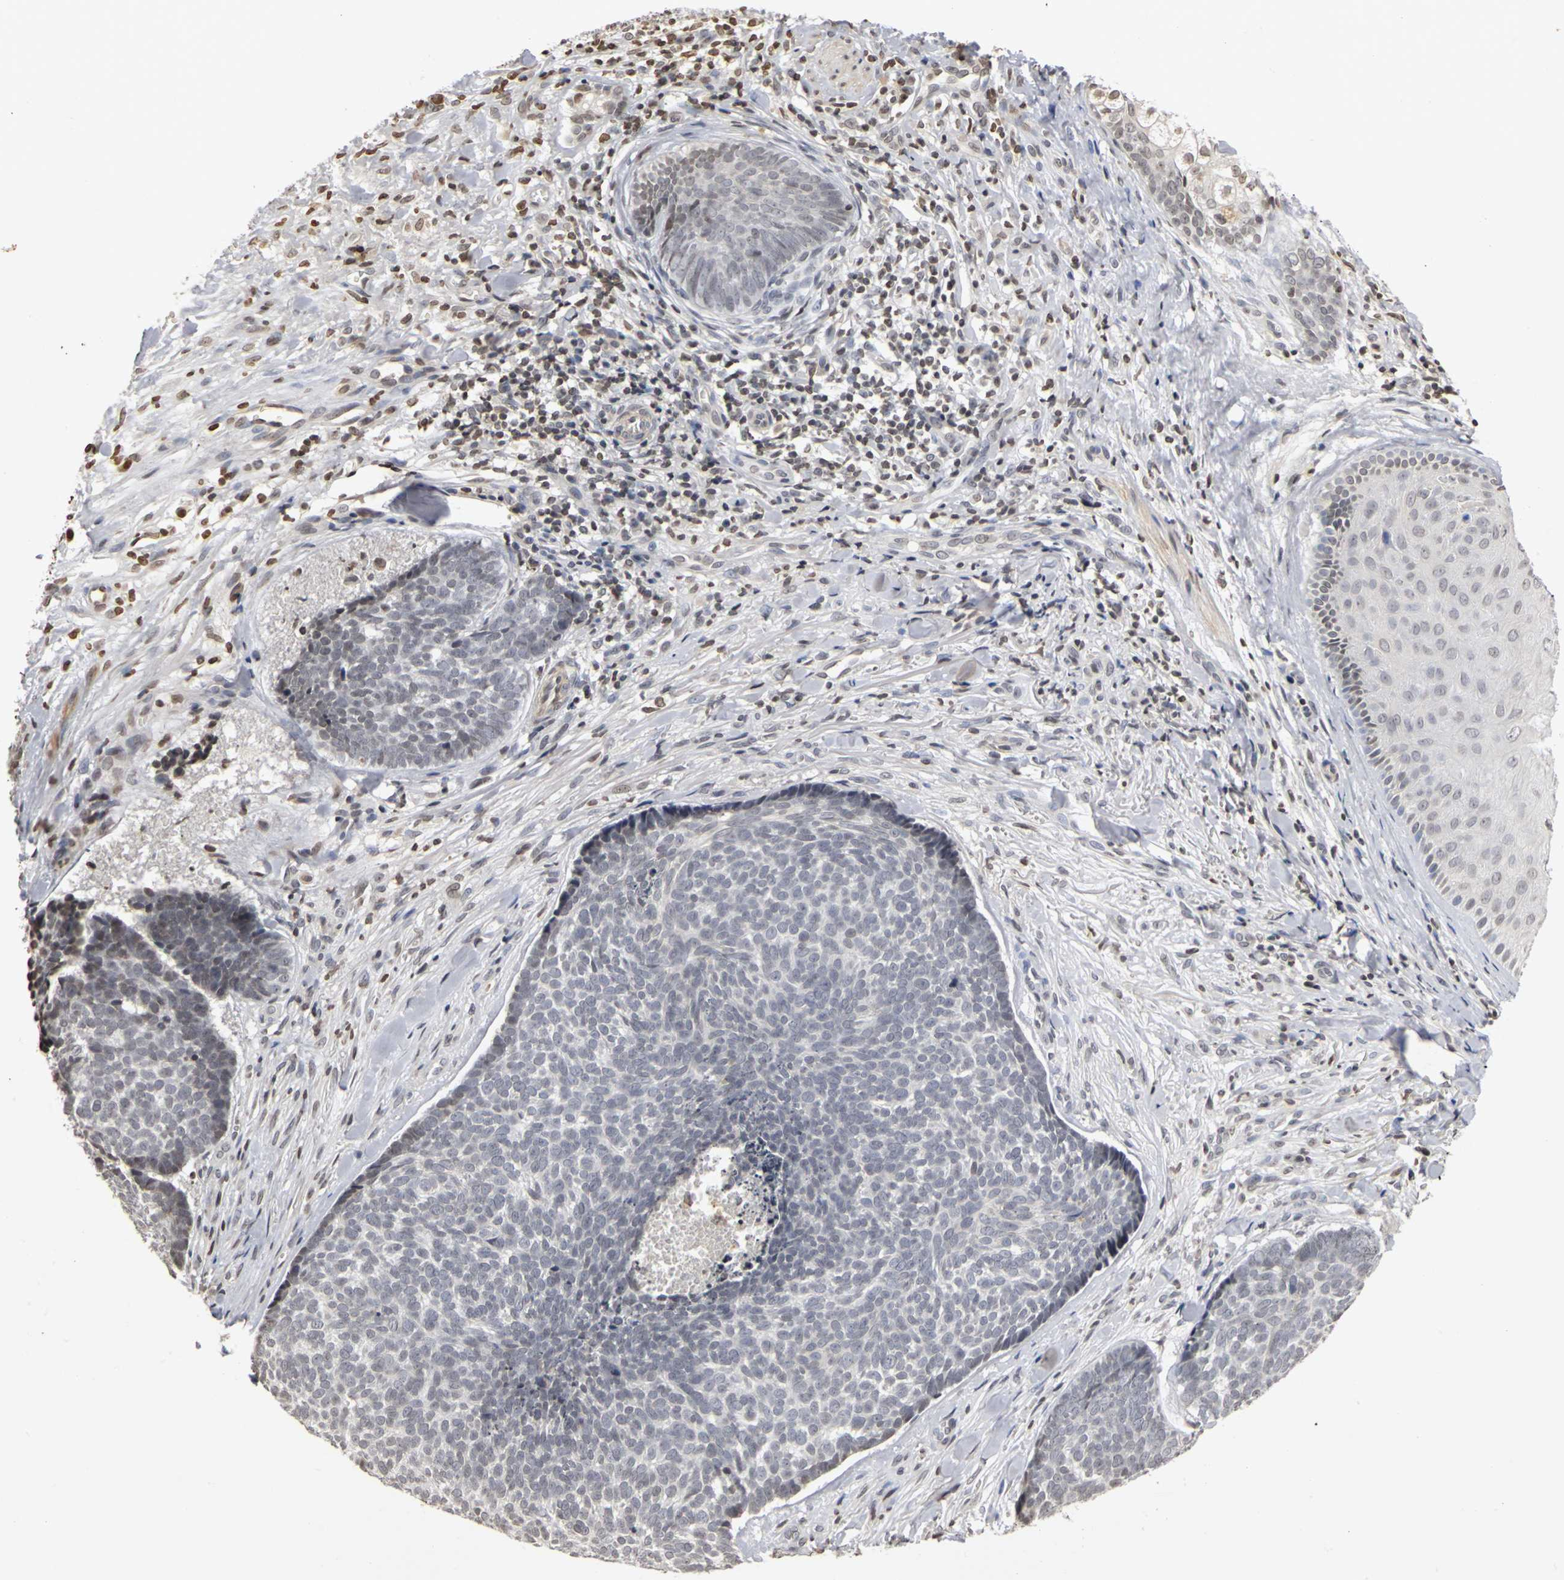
{"staining": {"intensity": "weak", "quantity": "<25%", "location": "nuclear"}, "tissue": "skin cancer", "cell_type": "Tumor cells", "image_type": "cancer", "snomed": [{"axis": "morphology", "description": "Basal cell carcinoma"}, {"axis": "topography", "description": "Skin"}], "caption": "Skin cancer (basal cell carcinoma) was stained to show a protein in brown. There is no significant expression in tumor cells. (DAB immunohistochemistry (IHC) visualized using brightfield microscopy, high magnification).", "gene": "ERCC2", "patient": {"sex": "male", "age": 84}}